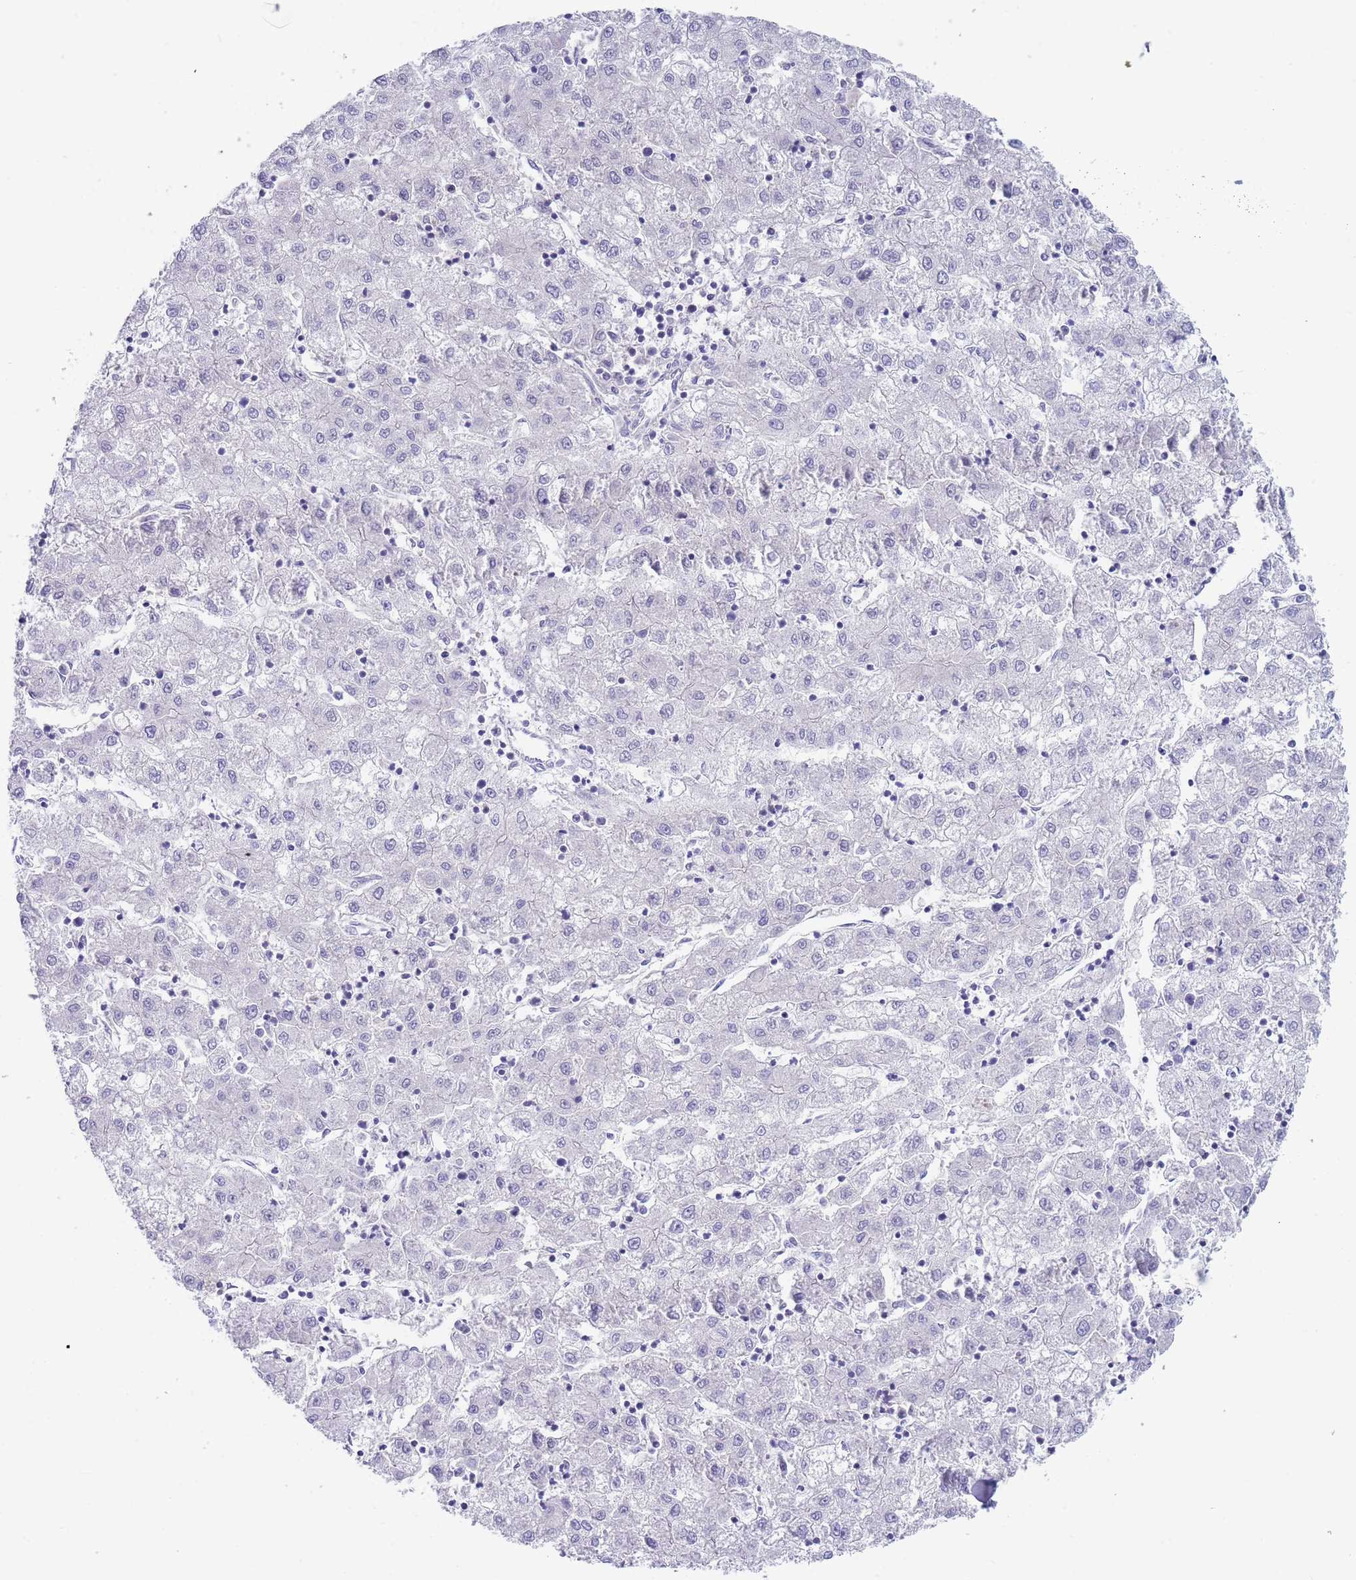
{"staining": {"intensity": "negative", "quantity": "none", "location": "none"}, "tissue": "liver cancer", "cell_type": "Tumor cells", "image_type": "cancer", "snomed": [{"axis": "morphology", "description": "Carcinoma, Hepatocellular, NOS"}, {"axis": "topography", "description": "Liver"}], "caption": "Tumor cells are negative for brown protein staining in liver cancer.", "gene": "TYW1", "patient": {"sex": "male", "age": 72}}